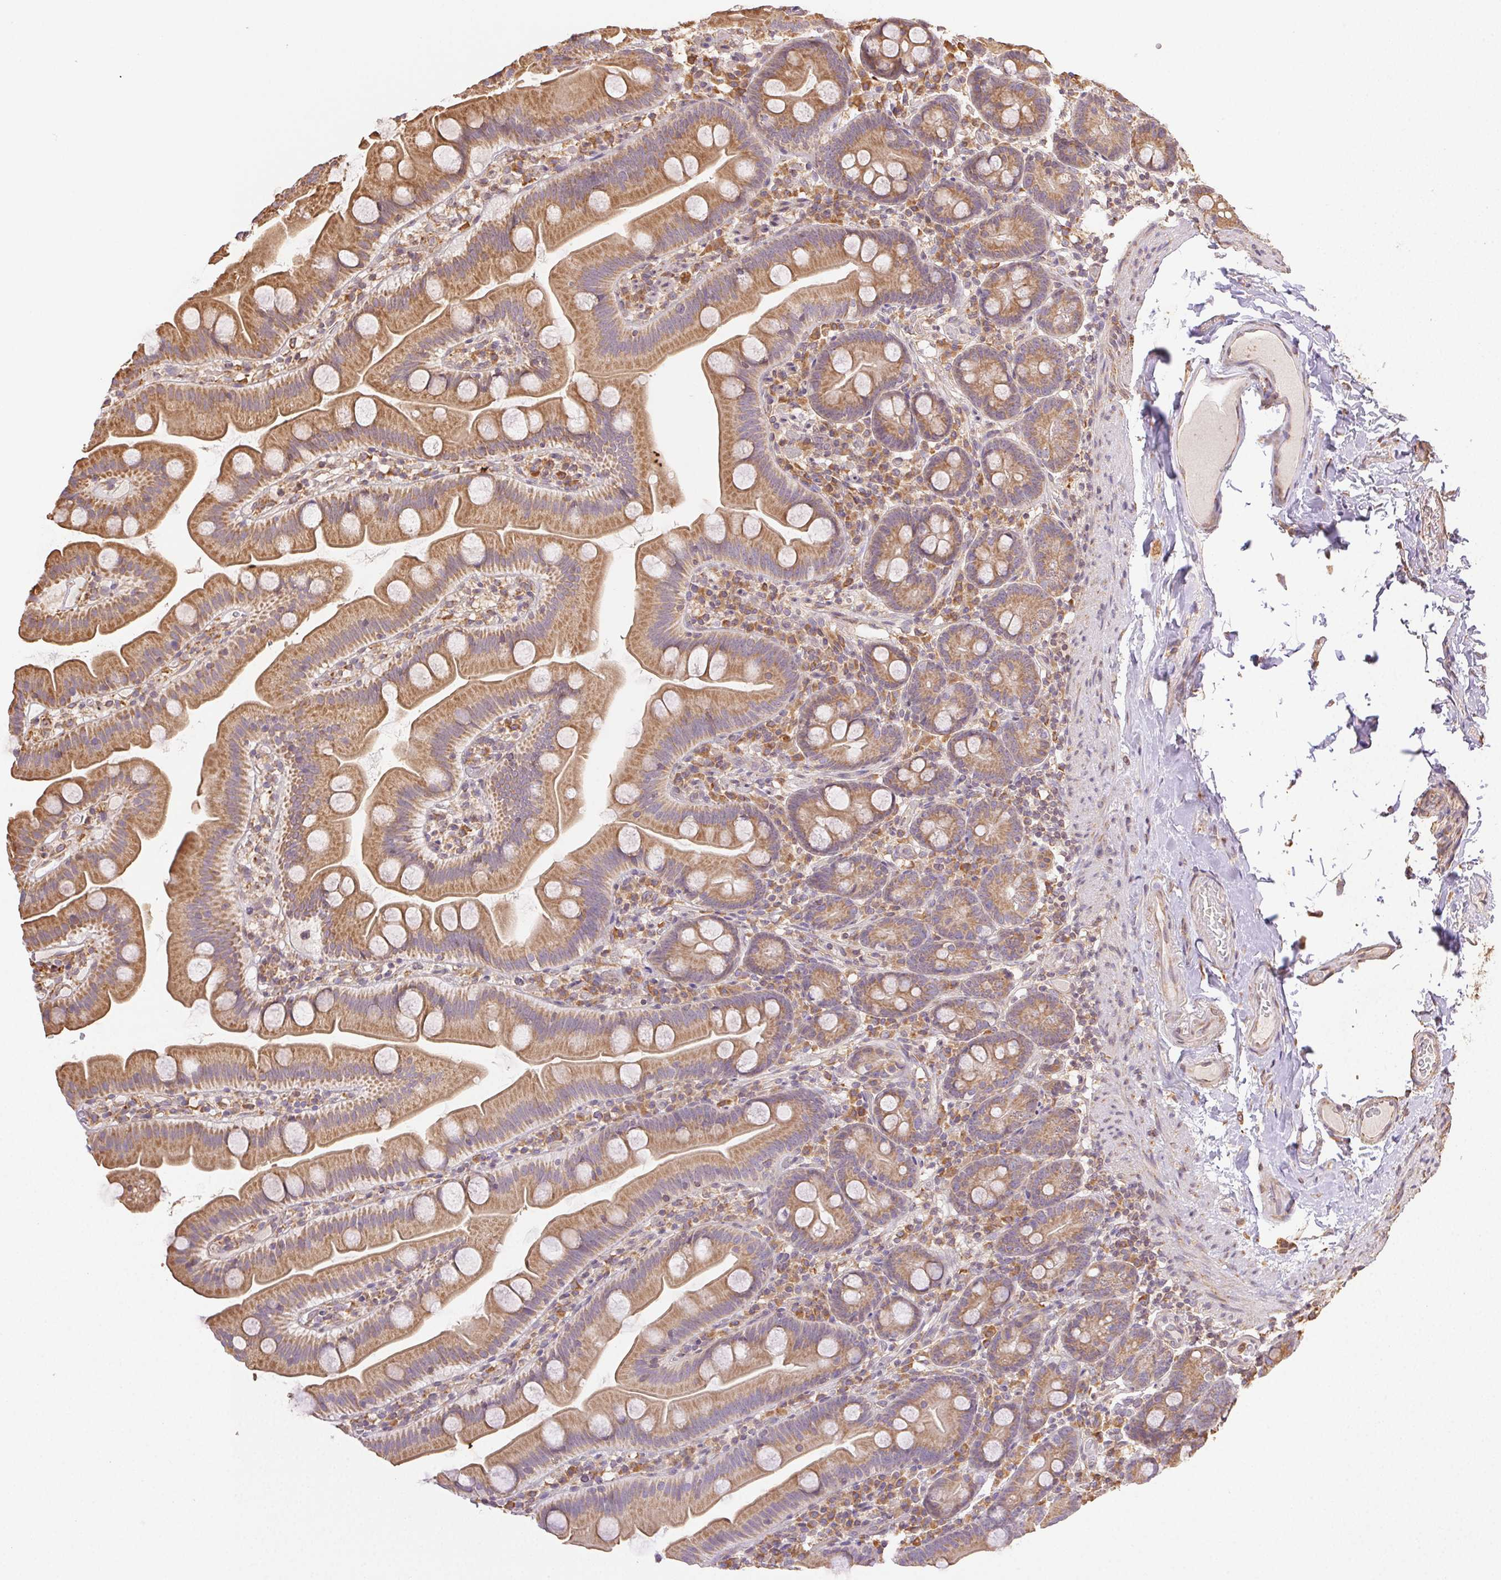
{"staining": {"intensity": "moderate", "quantity": ">75%", "location": "cytoplasmic/membranous"}, "tissue": "small intestine", "cell_type": "Glandular cells", "image_type": "normal", "snomed": [{"axis": "morphology", "description": "Normal tissue, NOS"}, {"axis": "topography", "description": "Small intestine"}], "caption": "The histopathology image reveals staining of unremarkable small intestine, revealing moderate cytoplasmic/membranous protein positivity (brown color) within glandular cells.", "gene": "ENTREP1", "patient": {"sex": "female", "age": 68}}